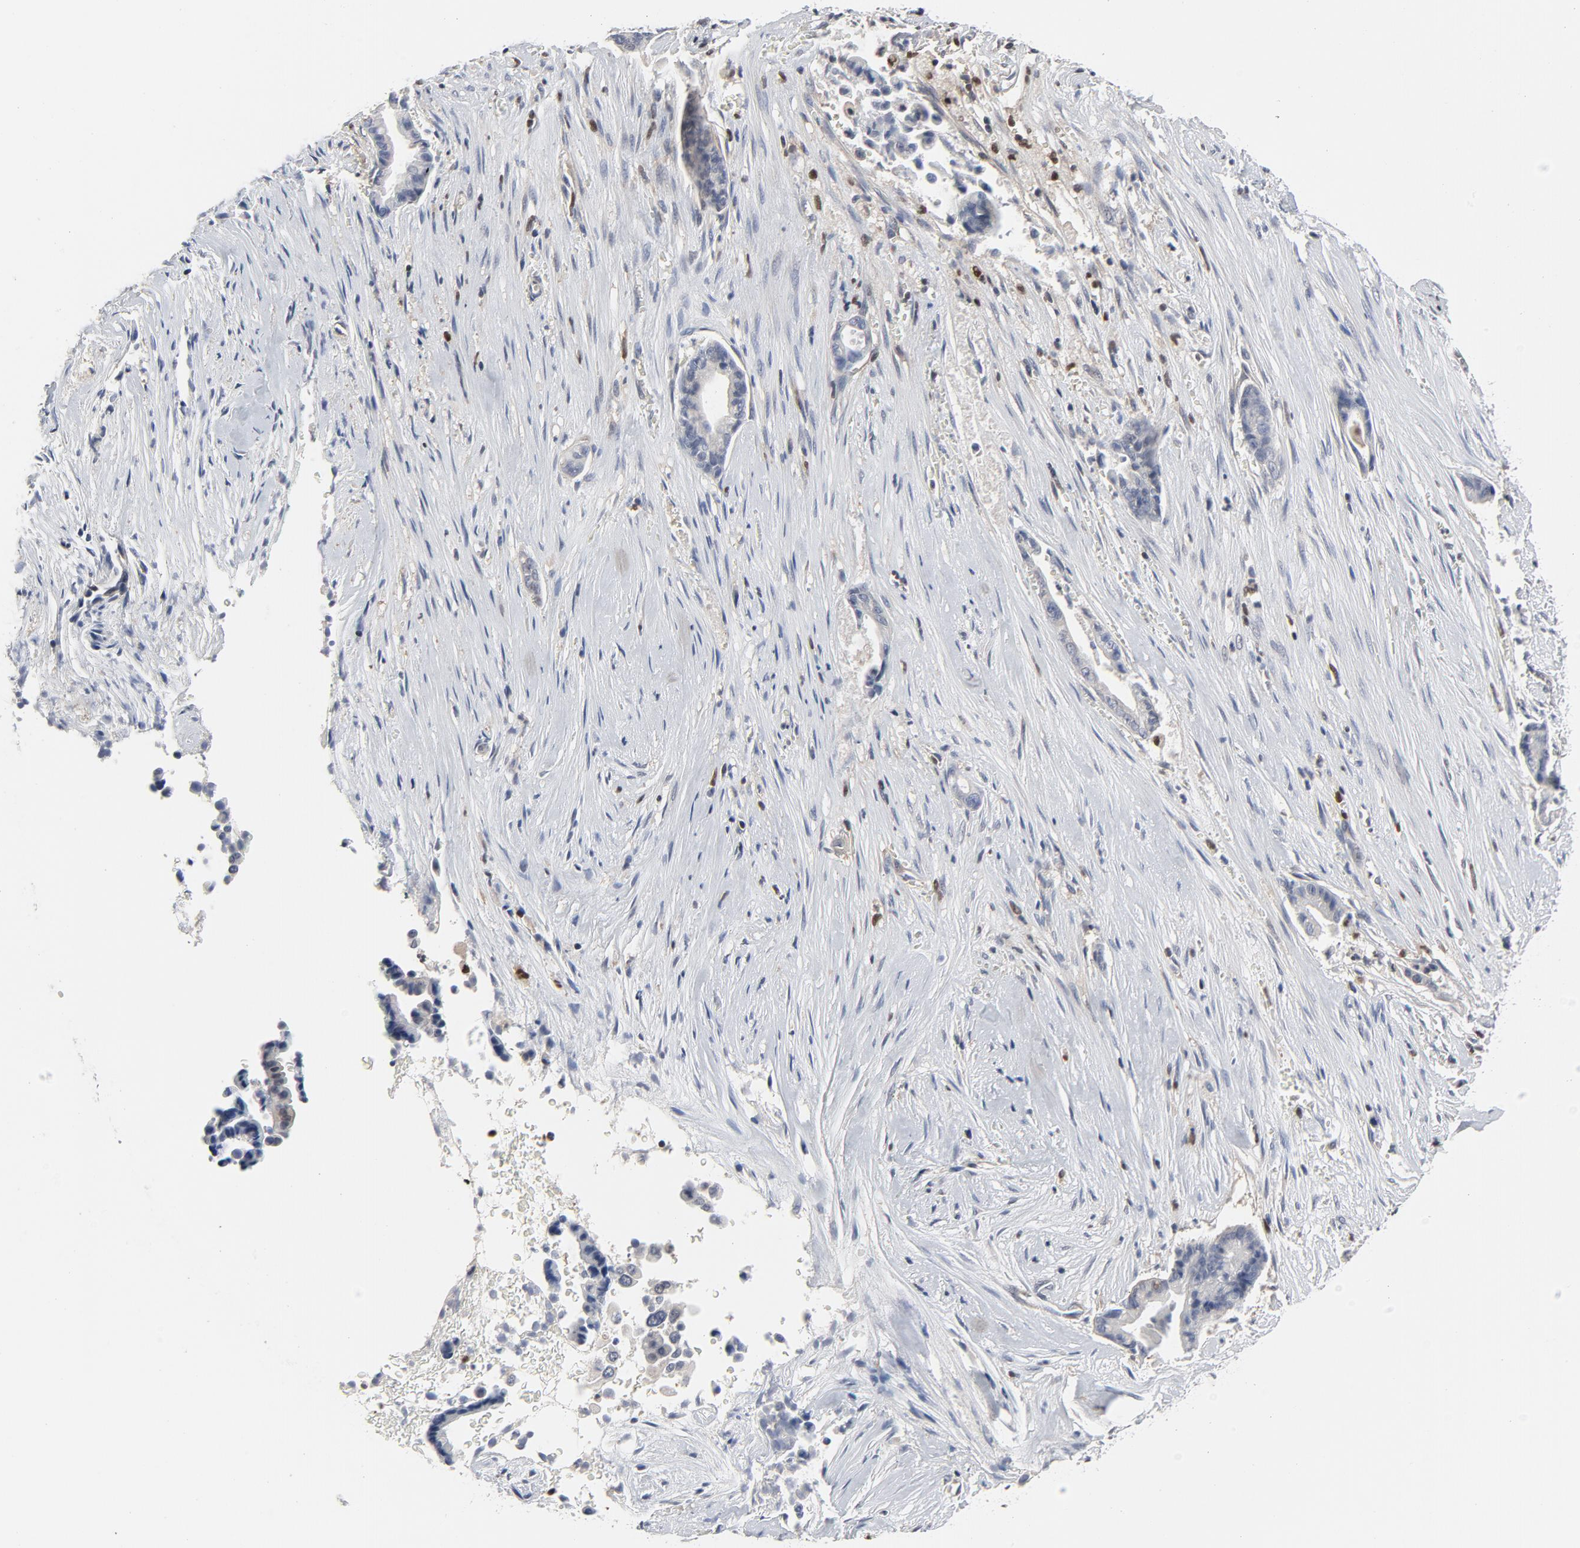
{"staining": {"intensity": "weak", "quantity": "<25%", "location": "cytoplasmic/membranous"}, "tissue": "liver cancer", "cell_type": "Tumor cells", "image_type": "cancer", "snomed": [{"axis": "morphology", "description": "Cholangiocarcinoma"}, {"axis": "topography", "description": "Liver"}], "caption": "Human liver cancer stained for a protein using IHC shows no positivity in tumor cells.", "gene": "NFKB1", "patient": {"sex": "female", "age": 55}}